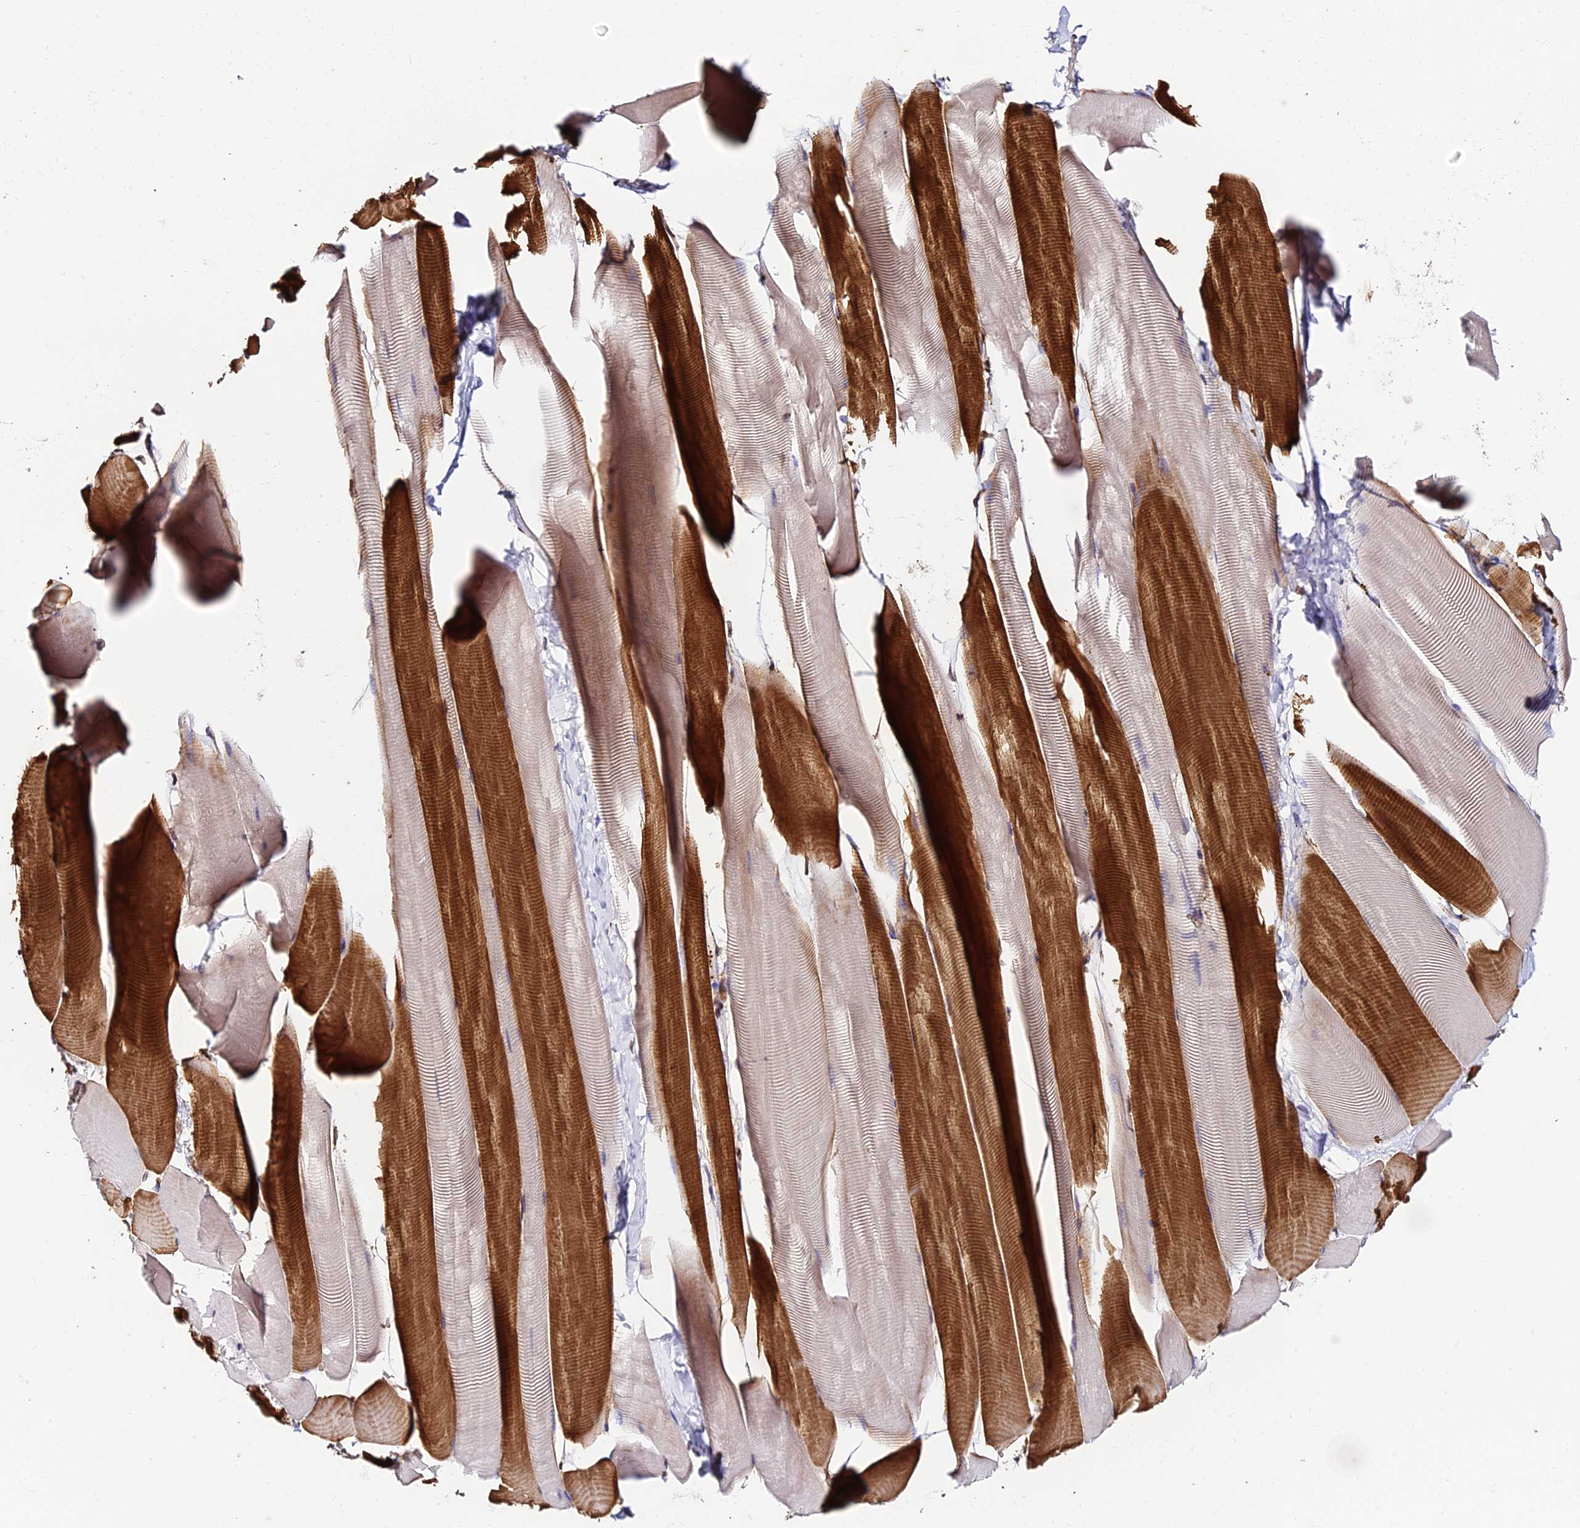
{"staining": {"intensity": "strong", "quantity": "25%-75%", "location": "cytoplasmic/membranous"}, "tissue": "skeletal muscle", "cell_type": "Myocytes", "image_type": "normal", "snomed": [{"axis": "morphology", "description": "Normal tissue, NOS"}, {"axis": "topography", "description": "Skeletal muscle"}], "caption": "Protein staining by immunohistochemistry reveals strong cytoplasmic/membranous expression in approximately 25%-75% of myocytes in normal skeletal muscle.", "gene": "TRPV2", "patient": {"sex": "male", "age": 25}}